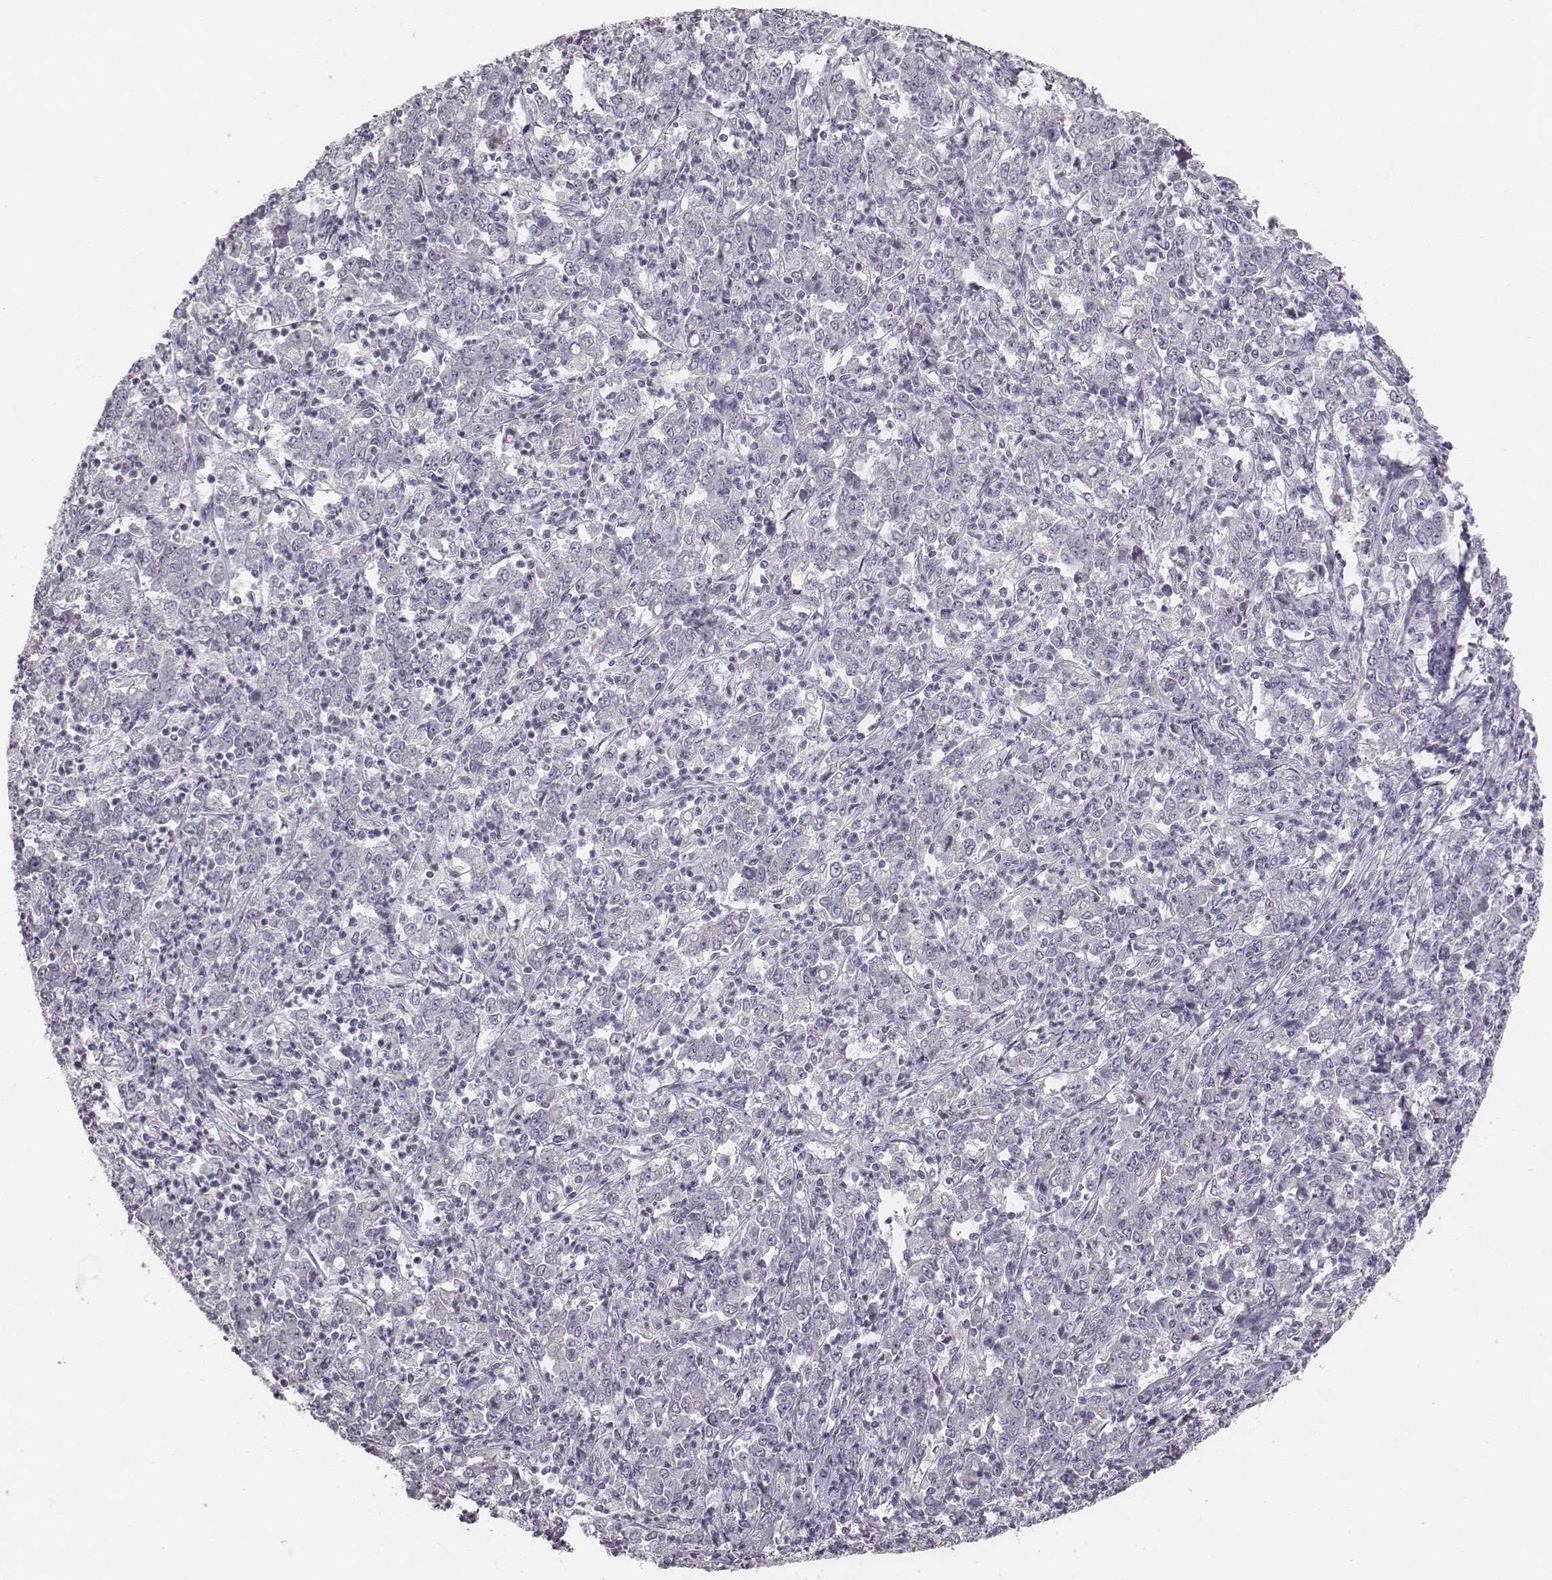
{"staining": {"intensity": "negative", "quantity": "none", "location": "none"}, "tissue": "stomach cancer", "cell_type": "Tumor cells", "image_type": "cancer", "snomed": [{"axis": "morphology", "description": "Adenocarcinoma, NOS"}, {"axis": "topography", "description": "Stomach, lower"}], "caption": "High magnification brightfield microscopy of adenocarcinoma (stomach) stained with DAB (3,3'-diaminobenzidine) (brown) and counterstained with hematoxylin (blue): tumor cells show no significant positivity.", "gene": "C6orf58", "patient": {"sex": "female", "age": 71}}